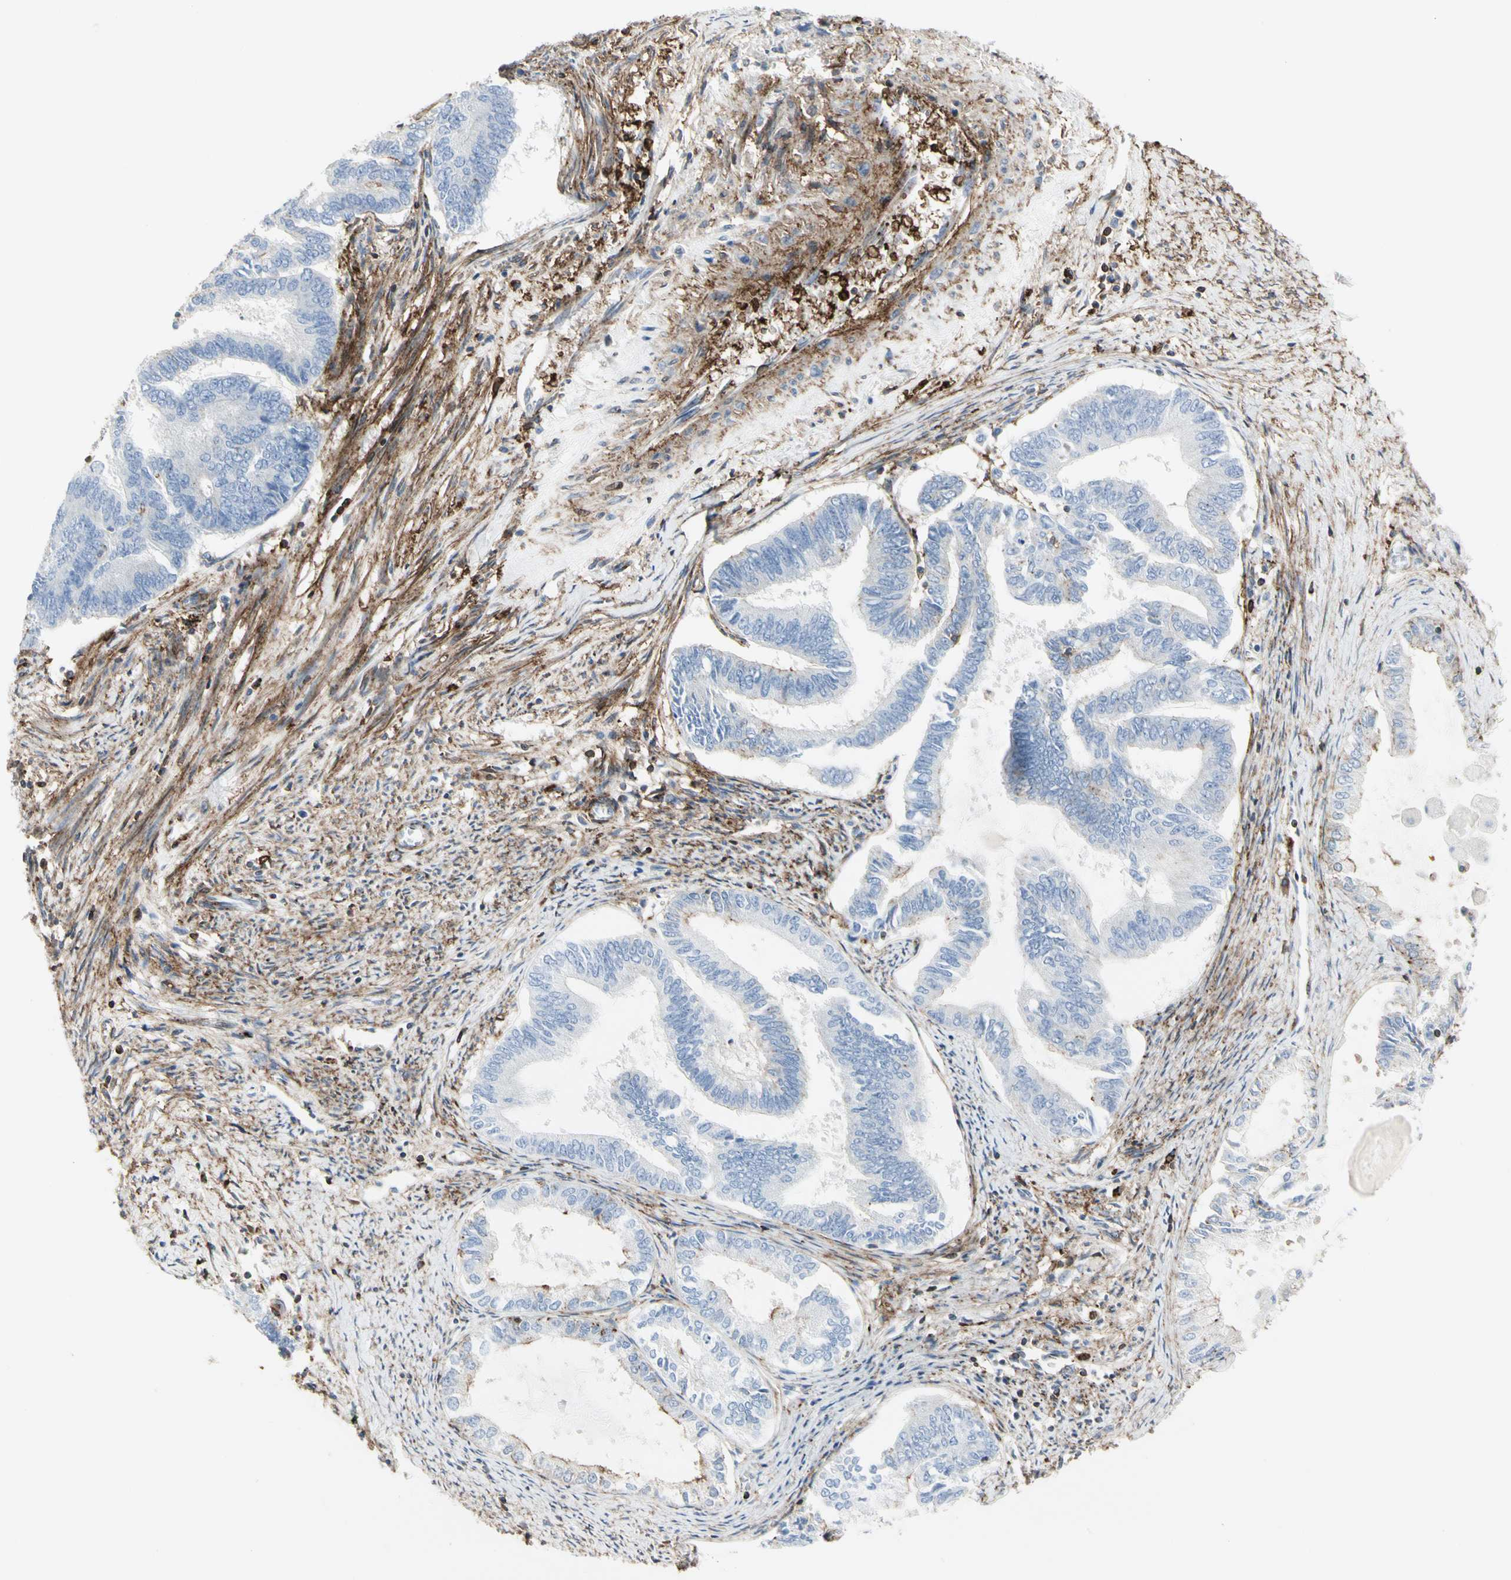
{"staining": {"intensity": "negative", "quantity": "none", "location": "none"}, "tissue": "endometrial cancer", "cell_type": "Tumor cells", "image_type": "cancer", "snomed": [{"axis": "morphology", "description": "Adenocarcinoma, NOS"}, {"axis": "topography", "description": "Endometrium"}], "caption": "DAB immunohistochemical staining of human endometrial adenocarcinoma reveals no significant positivity in tumor cells.", "gene": "CLEC2B", "patient": {"sex": "female", "age": 86}}